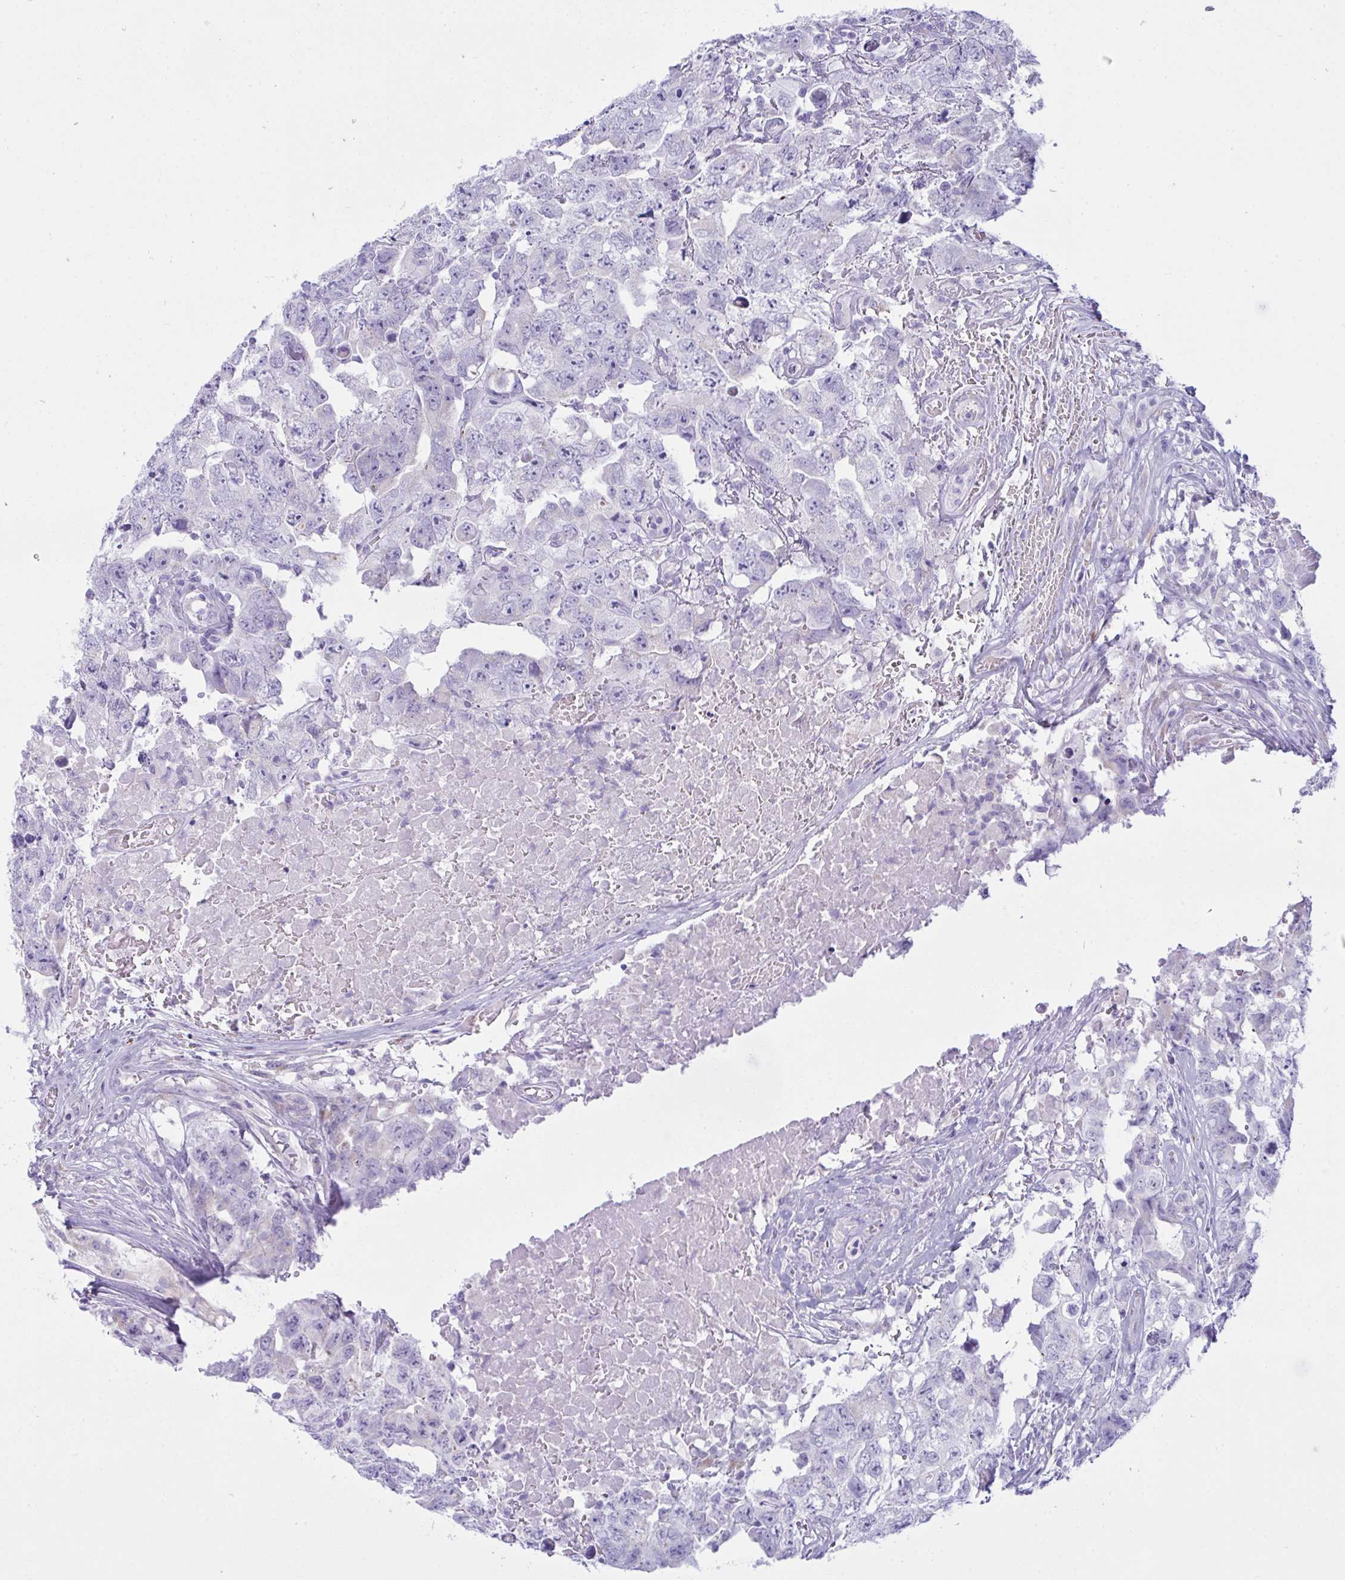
{"staining": {"intensity": "negative", "quantity": "none", "location": "none"}, "tissue": "testis cancer", "cell_type": "Tumor cells", "image_type": "cancer", "snomed": [{"axis": "morphology", "description": "Carcinoma, Embryonal, NOS"}, {"axis": "topography", "description": "Testis"}], "caption": "Immunohistochemistry photomicrograph of neoplastic tissue: human testis embryonal carcinoma stained with DAB (3,3'-diaminobenzidine) exhibits no significant protein positivity in tumor cells.", "gene": "BBS1", "patient": {"sex": "male", "age": 22}}